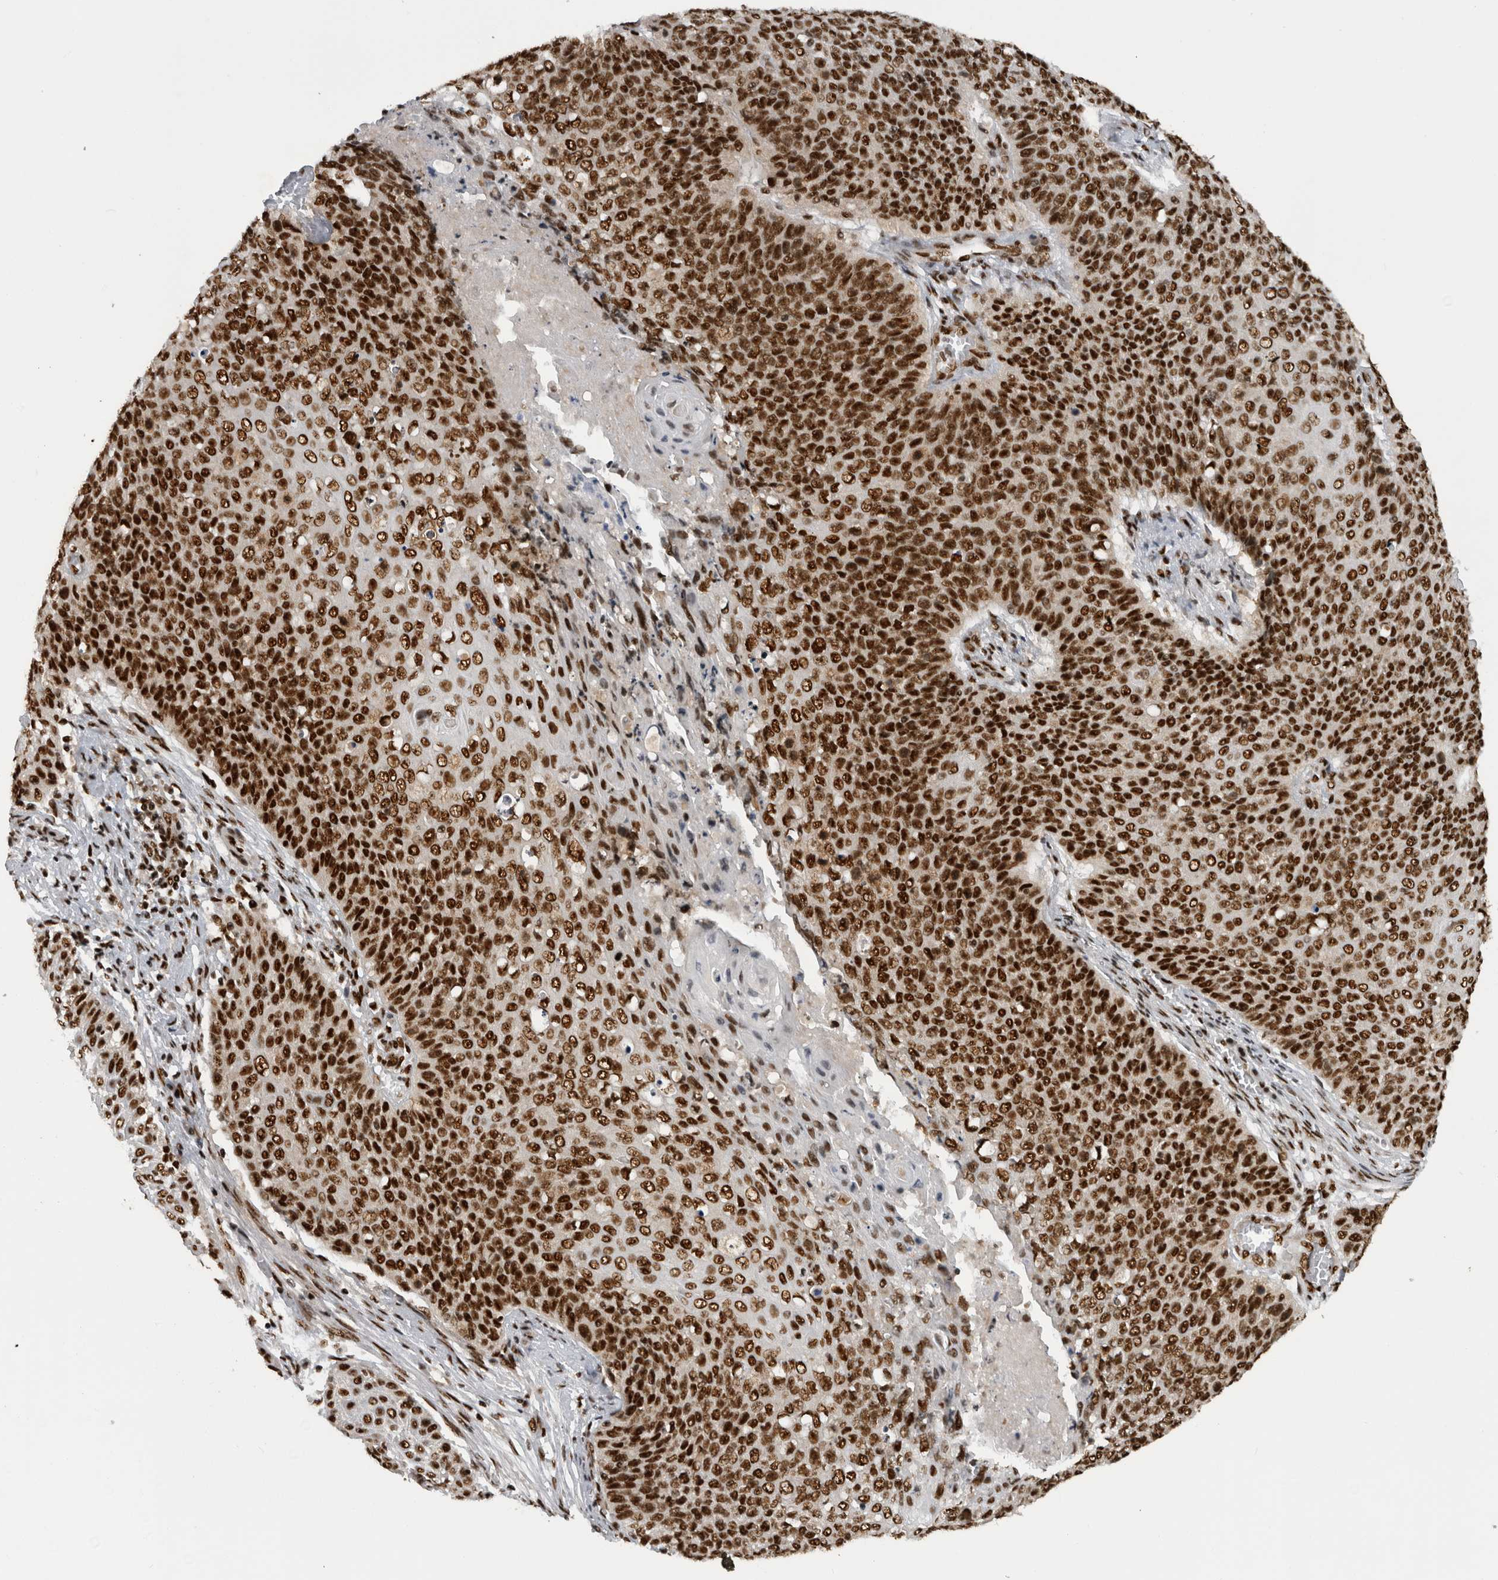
{"staining": {"intensity": "strong", "quantity": ">75%", "location": "nuclear"}, "tissue": "cervical cancer", "cell_type": "Tumor cells", "image_type": "cancer", "snomed": [{"axis": "morphology", "description": "Squamous cell carcinoma, NOS"}, {"axis": "topography", "description": "Cervix"}], "caption": "Immunohistochemical staining of human cervical cancer (squamous cell carcinoma) reveals high levels of strong nuclear expression in about >75% of tumor cells.", "gene": "ZSCAN2", "patient": {"sex": "female", "age": 39}}